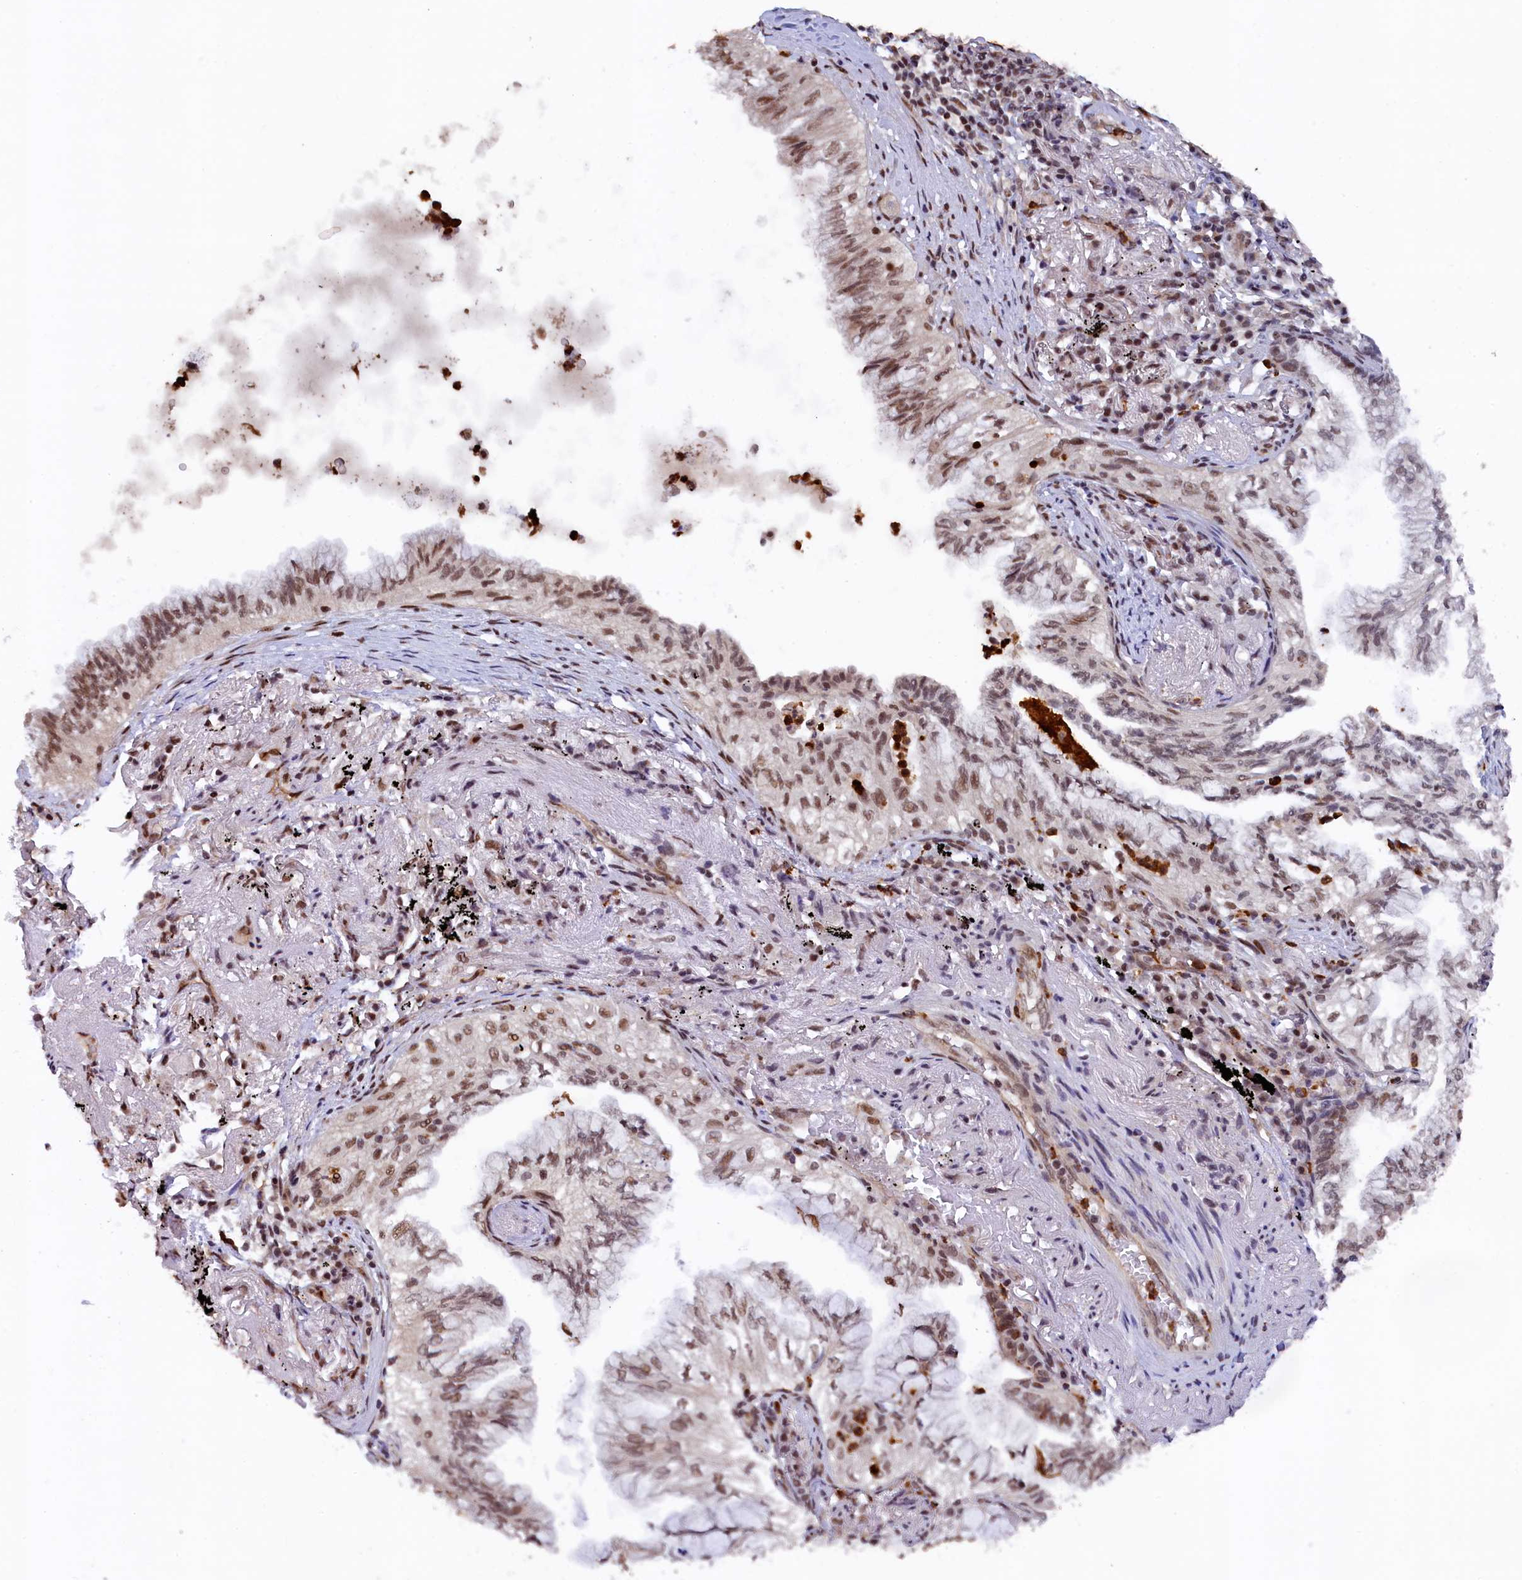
{"staining": {"intensity": "moderate", "quantity": "25%-75%", "location": "nuclear"}, "tissue": "lung cancer", "cell_type": "Tumor cells", "image_type": "cancer", "snomed": [{"axis": "morphology", "description": "Adenocarcinoma, NOS"}, {"axis": "topography", "description": "Lung"}], "caption": "DAB immunohistochemical staining of human lung adenocarcinoma reveals moderate nuclear protein staining in about 25%-75% of tumor cells.", "gene": "ADIG", "patient": {"sex": "female", "age": 70}}